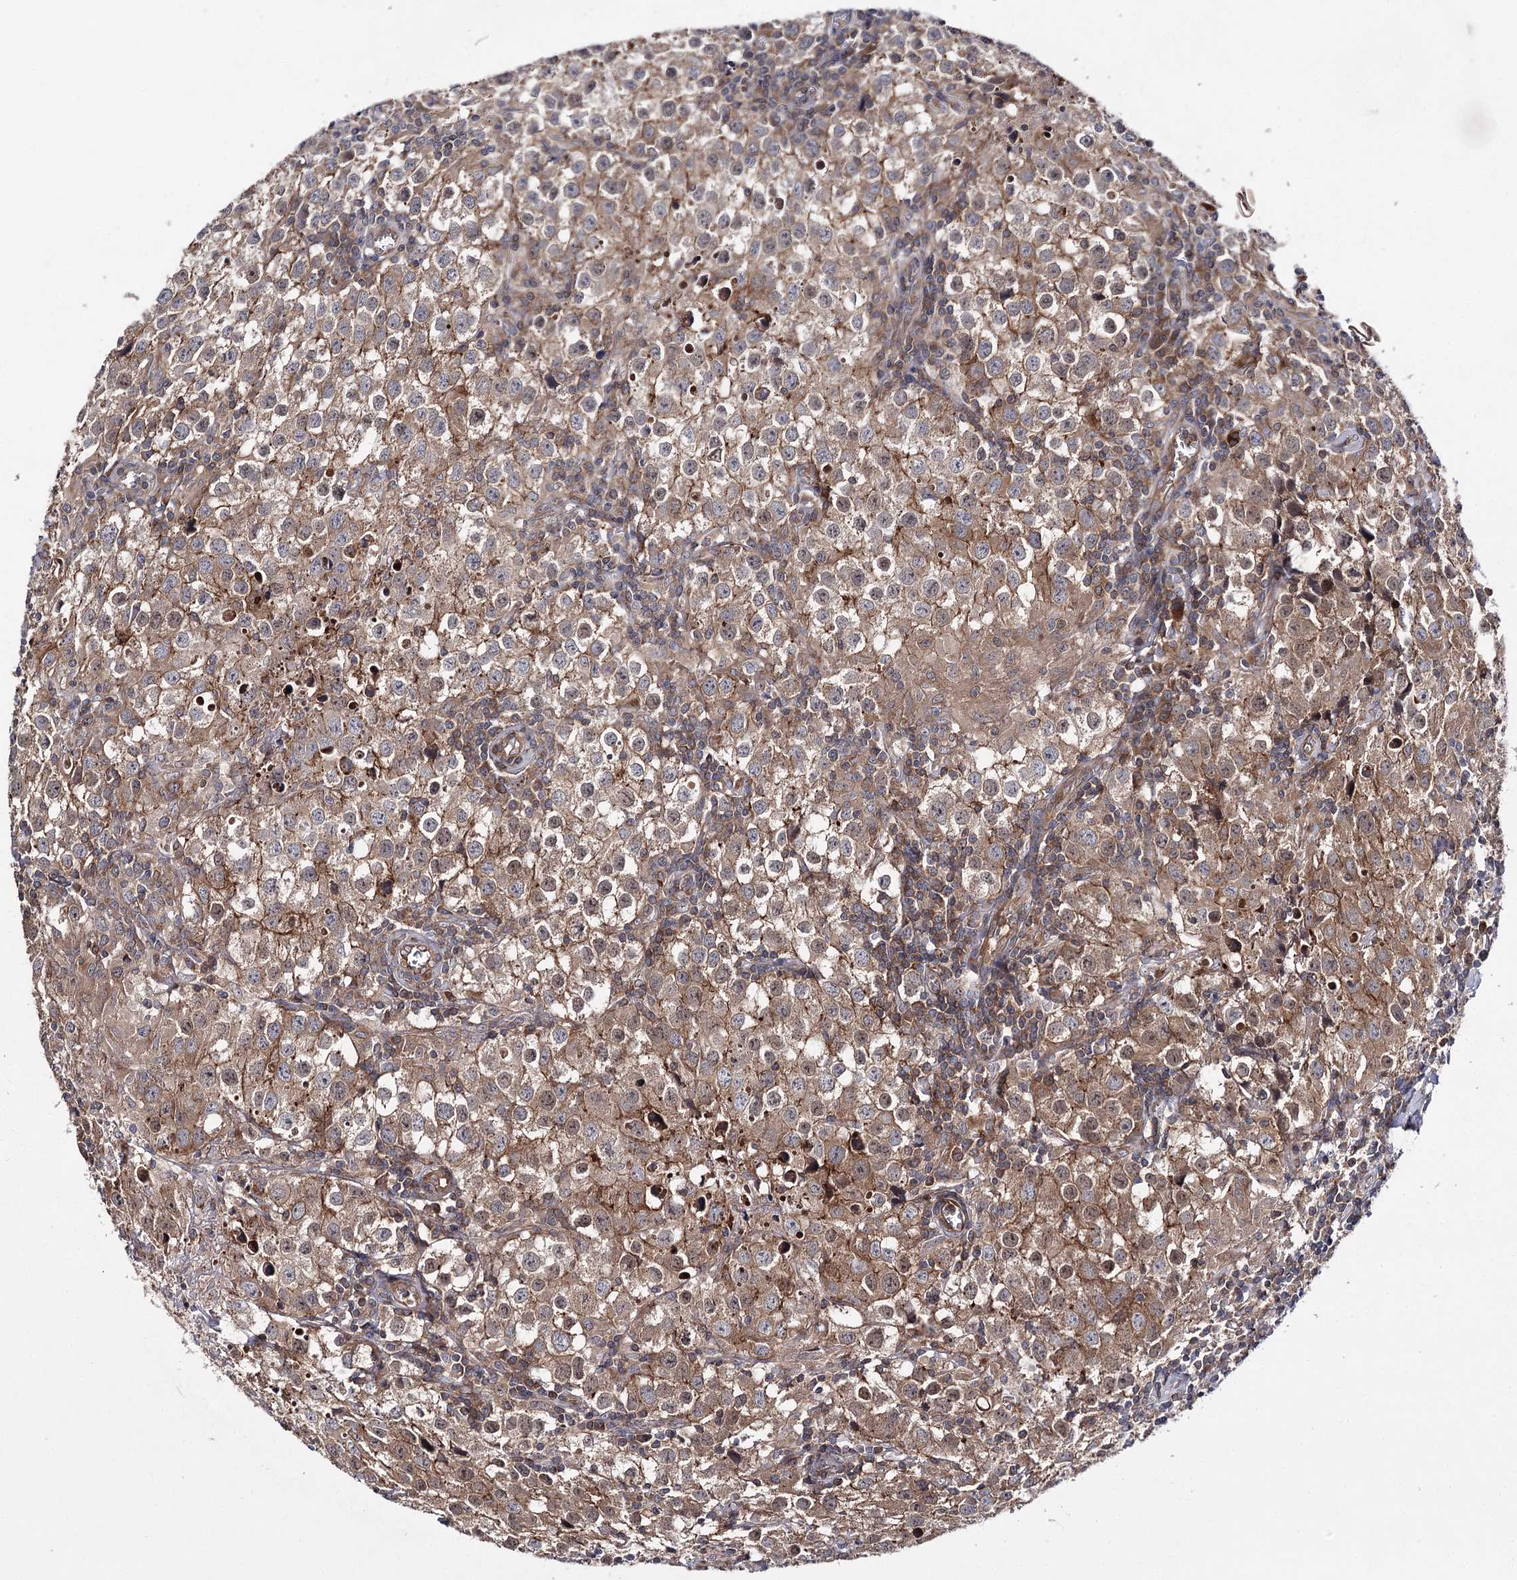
{"staining": {"intensity": "strong", "quantity": ">75%", "location": "cytoplasmic/membranous"}, "tissue": "testis cancer", "cell_type": "Tumor cells", "image_type": "cancer", "snomed": [{"axis": "morphology", "description": "Seminoma, NOS"}, {"axis": "morphology", "description": "Carcinoma, Embryonal, NOS"}, {"axis": "topography", "description": "Testis"}], "caption": "Protein staining shows strong cytoplasmic/membranous positivity in approximately >75% of tumor cells in seminoma (testis).", "gene": "BCR", "patient": {"sex": "male", "age": 43}}